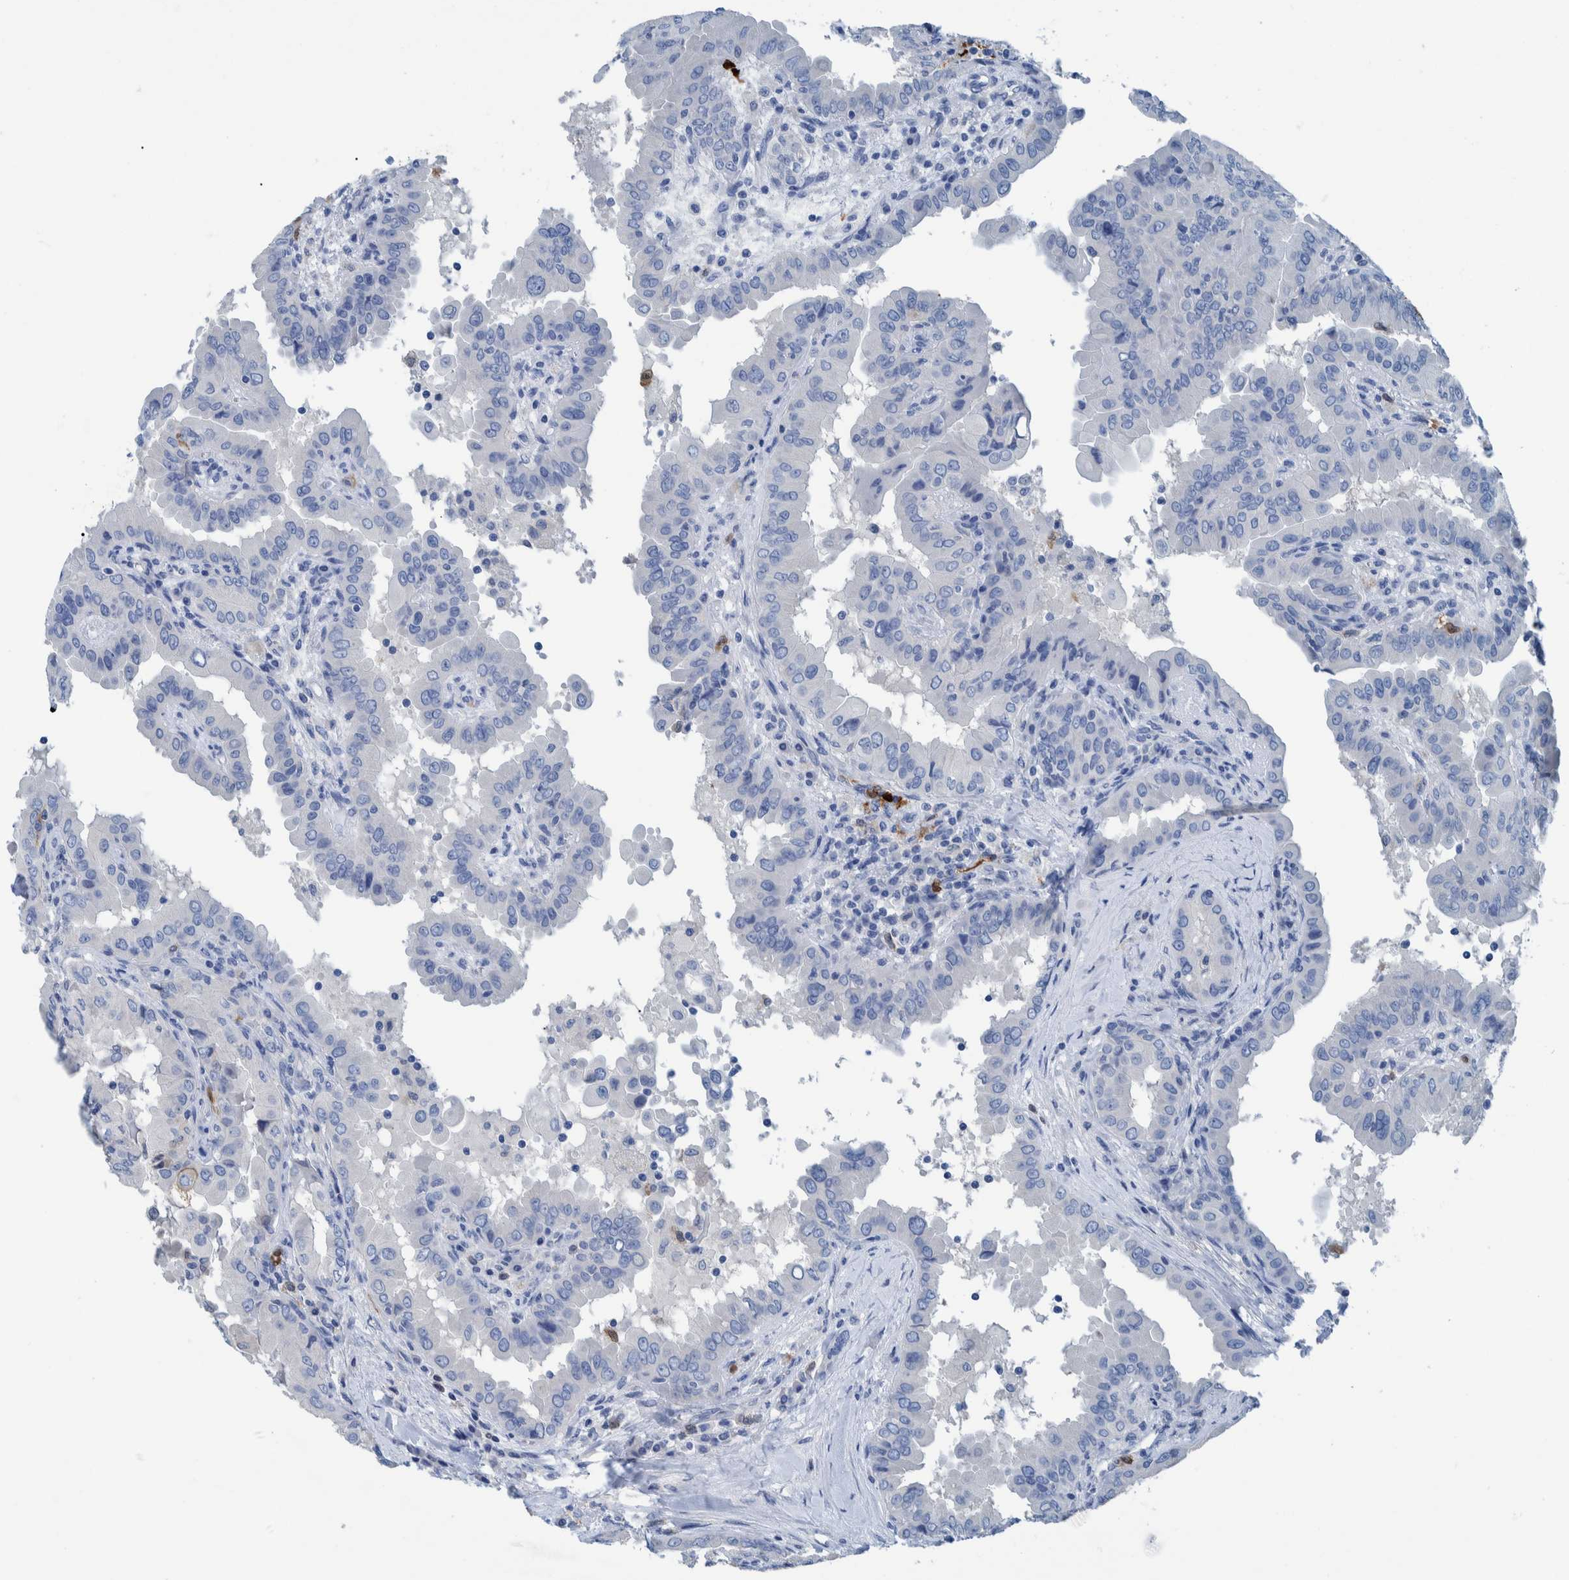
{"staining": {"intensity": "negative", "quantity": "none", "location": "none"}, "tissue": "thyroid cancer", "cell_type": "Tumor cells", "image_type": "cancer", "snomed": [{"axis": "morphology", "description": "Papillary adenocarcinoma, NOS"}, {"axis": "topography", "description": "Thyroid gland"}], "caption": "Immunohistochemistry (IHC) photomicrograph of neoplastic tissue: human papillary adenocarcinoma (thyroid) stained with DAB (3,3'-diaminobenzidine) reveals no significant protein staining in tumor cells.", "gene": "IDO1", "patient": {"sex": "male", "age": 33}}